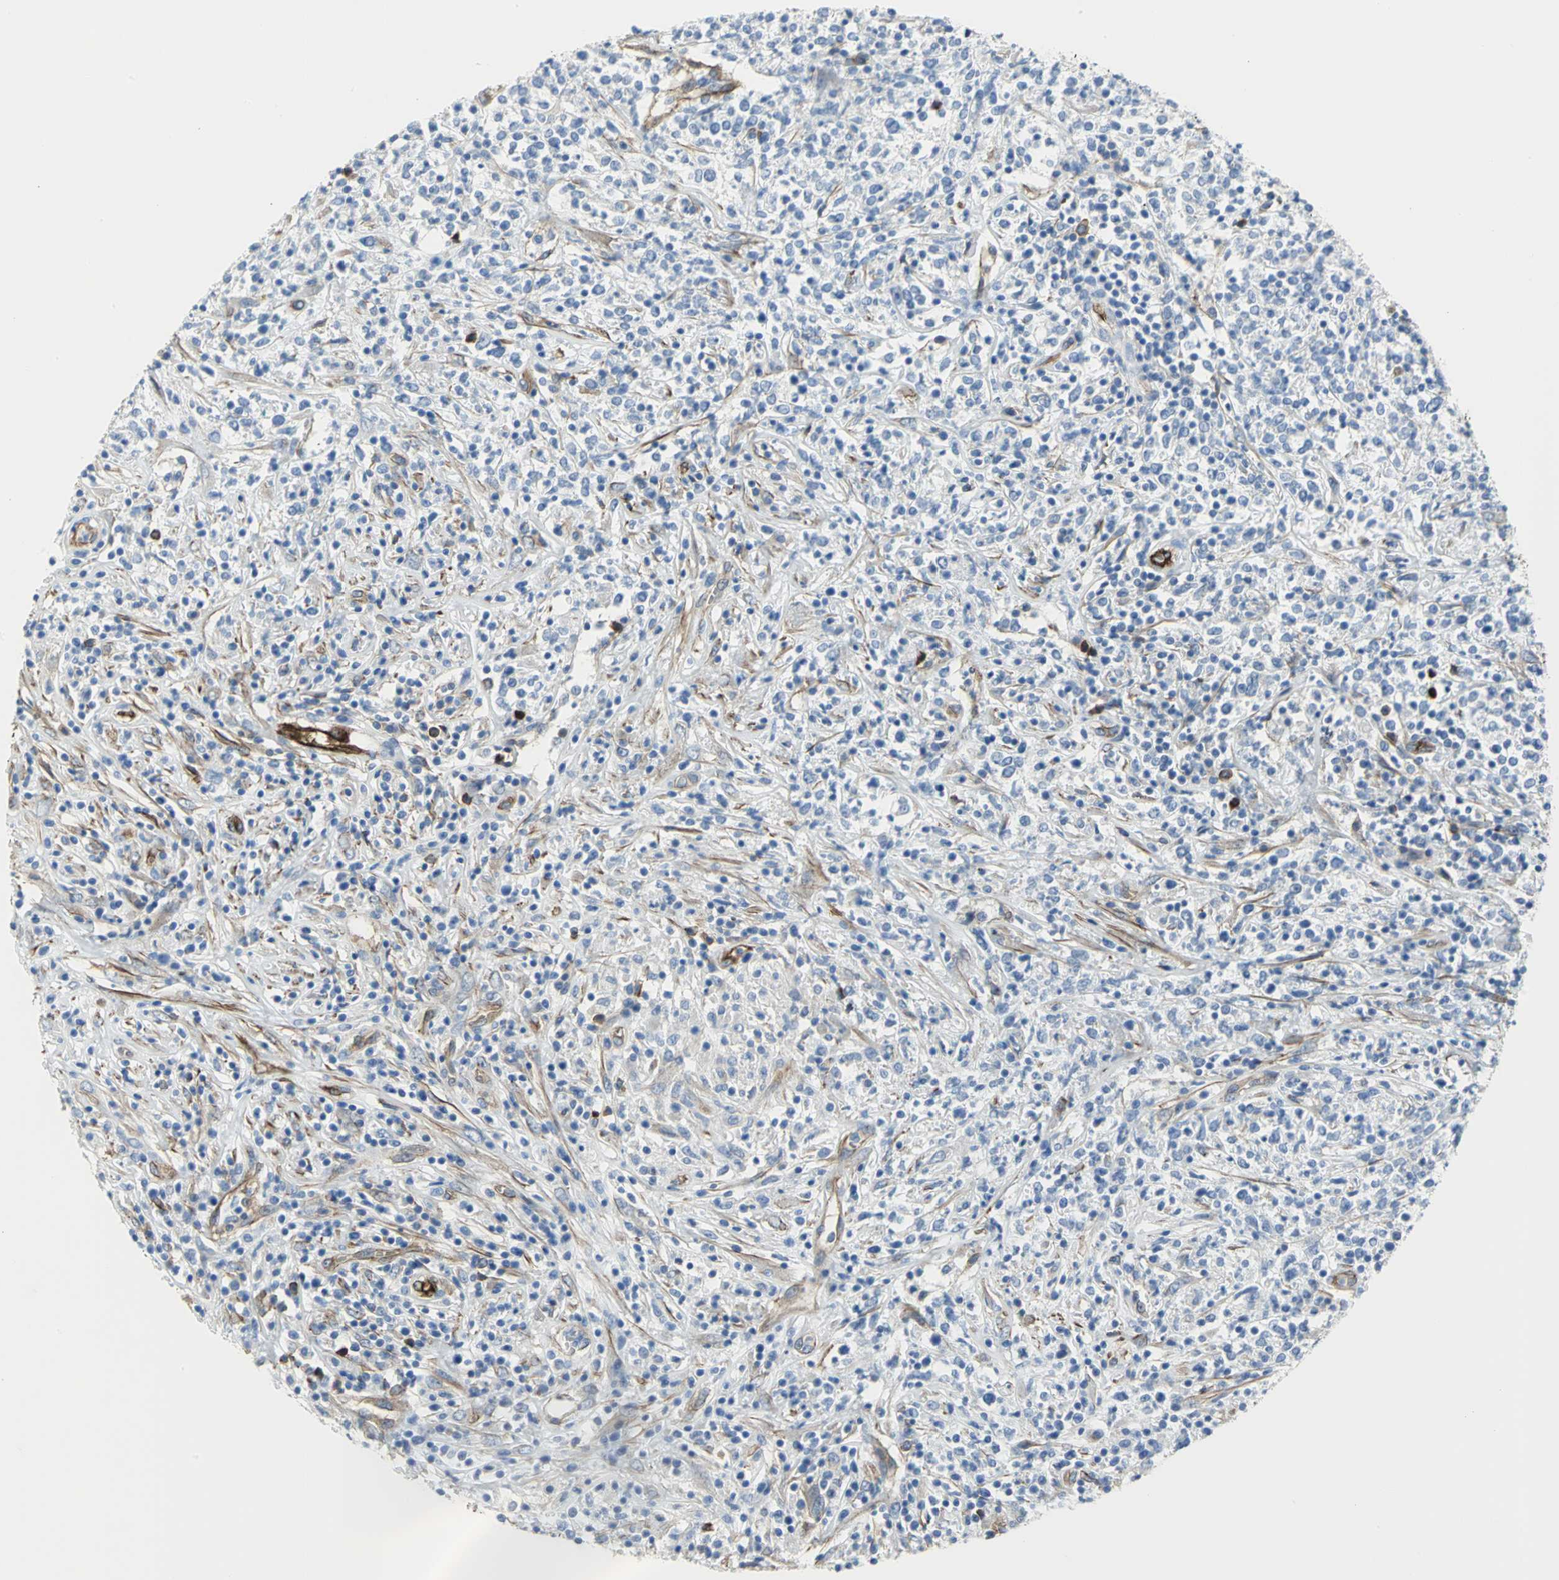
{"staining": {"intensity": "negative", "quantity": "none", "location": "none"}, "tissue": "lymphoma", "cell_type": "Tumor cells", "image_type": "cancer", "snomed": [{"axis": "morphology", "description": "Malignant lymphoma, non-Hodgkin's type, High grade"}, {"axis": "topography", "description": "Lymph node"}], "caption": "This is an IHC histopathology image of lymphoma. There is no expression in tumor cells.", "gene": "FLNB", "patient": {"sex": "female", "age": 84}}